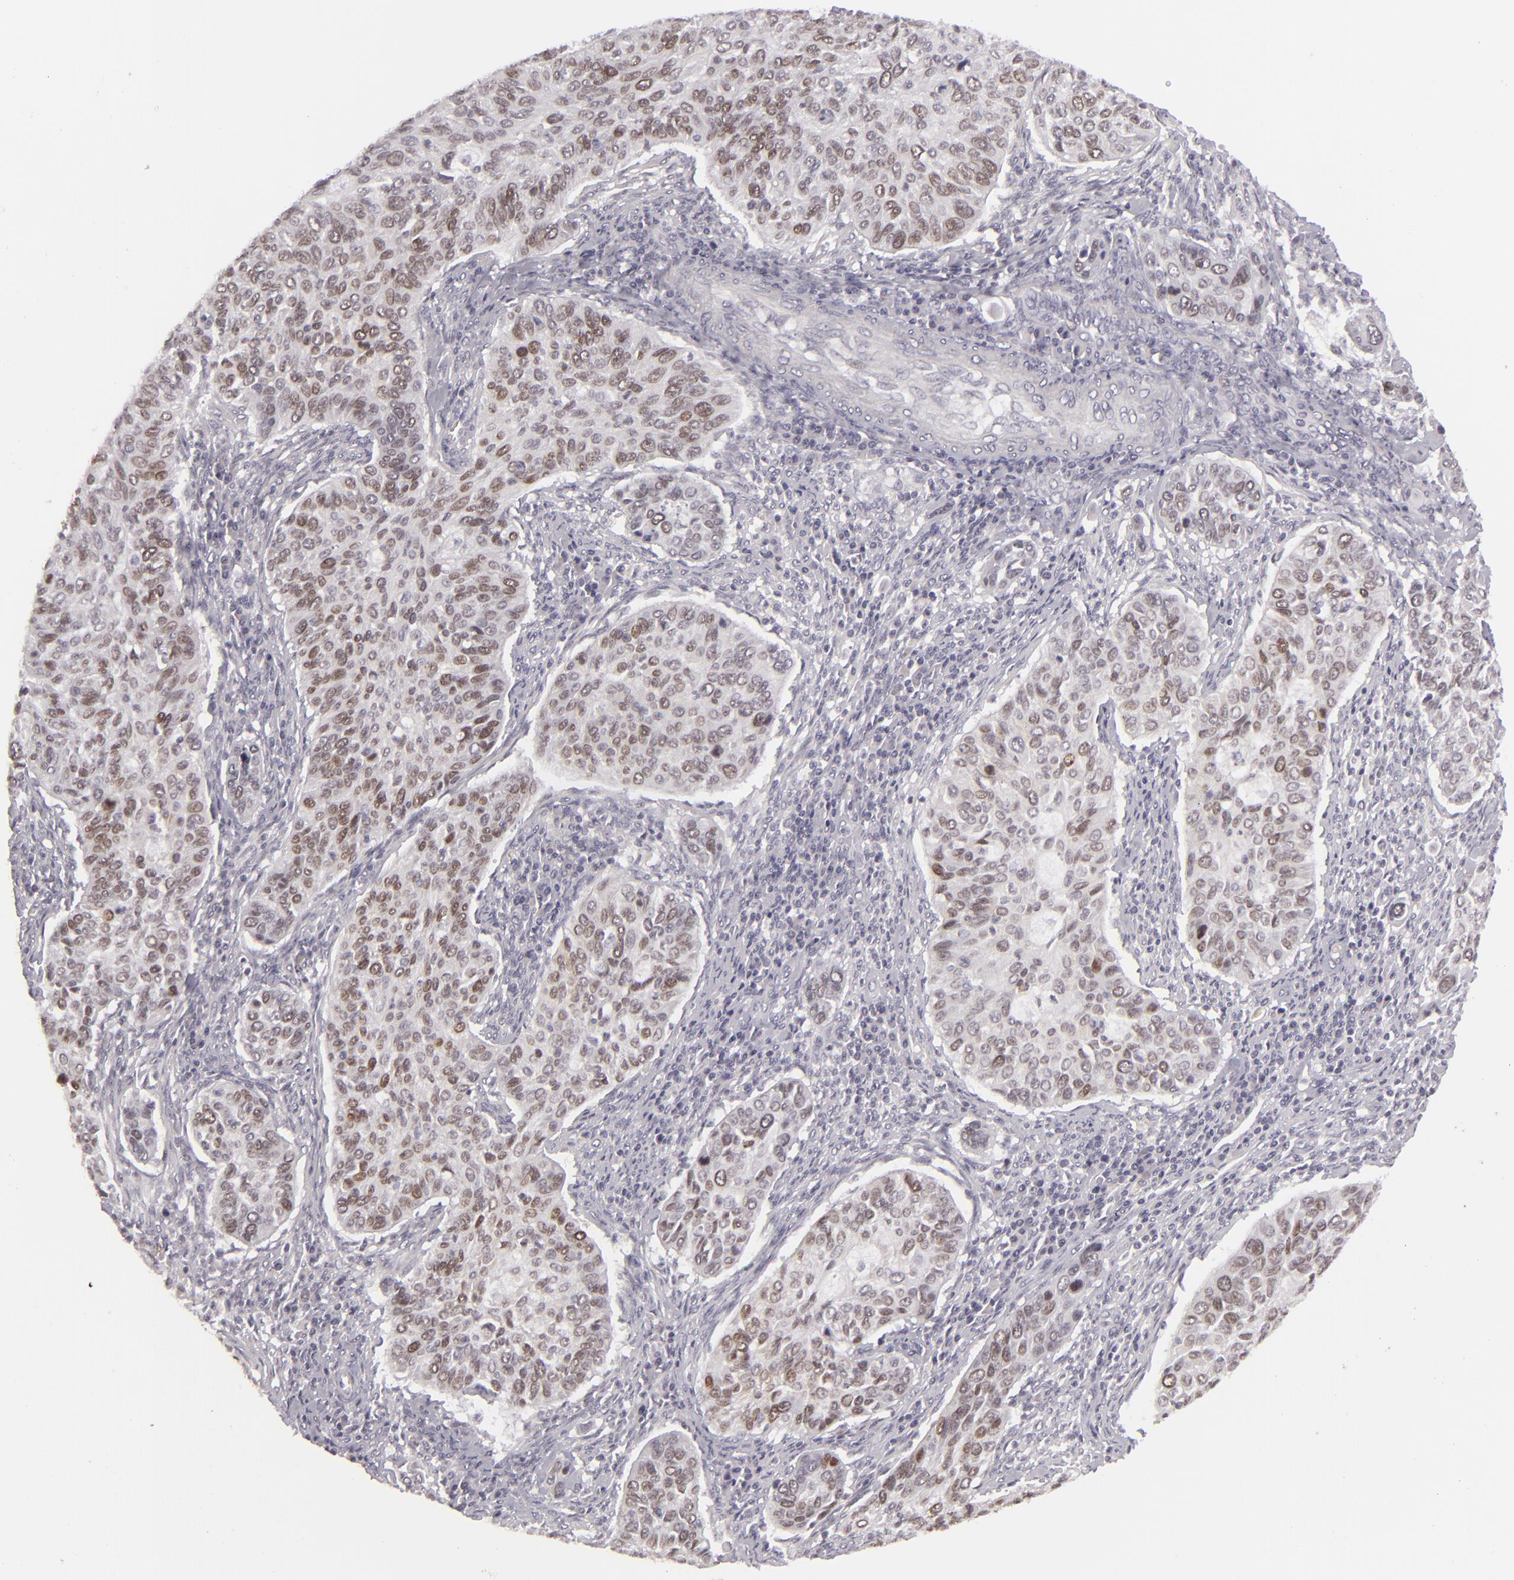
{"staining": {"intensity": "weak", "quantity": "25%-75%", "location": "nuclear"}, "tissue": "cervical cancer", "cell_type": "Tumor cells", "image_type": "cancer", "snomed": [{"axis": "morphology", "description": "Adenocarcinoma, NOS"}, {"axis": "topography", "description": "Cervix"}], "caption": "Immunohistochemical staining of cervical cancer displays weak nuclear protein staining in about 25%-75% of tumor cells.", "gene": "SIX1", "patient": {"sex": "female", "age": 29}}